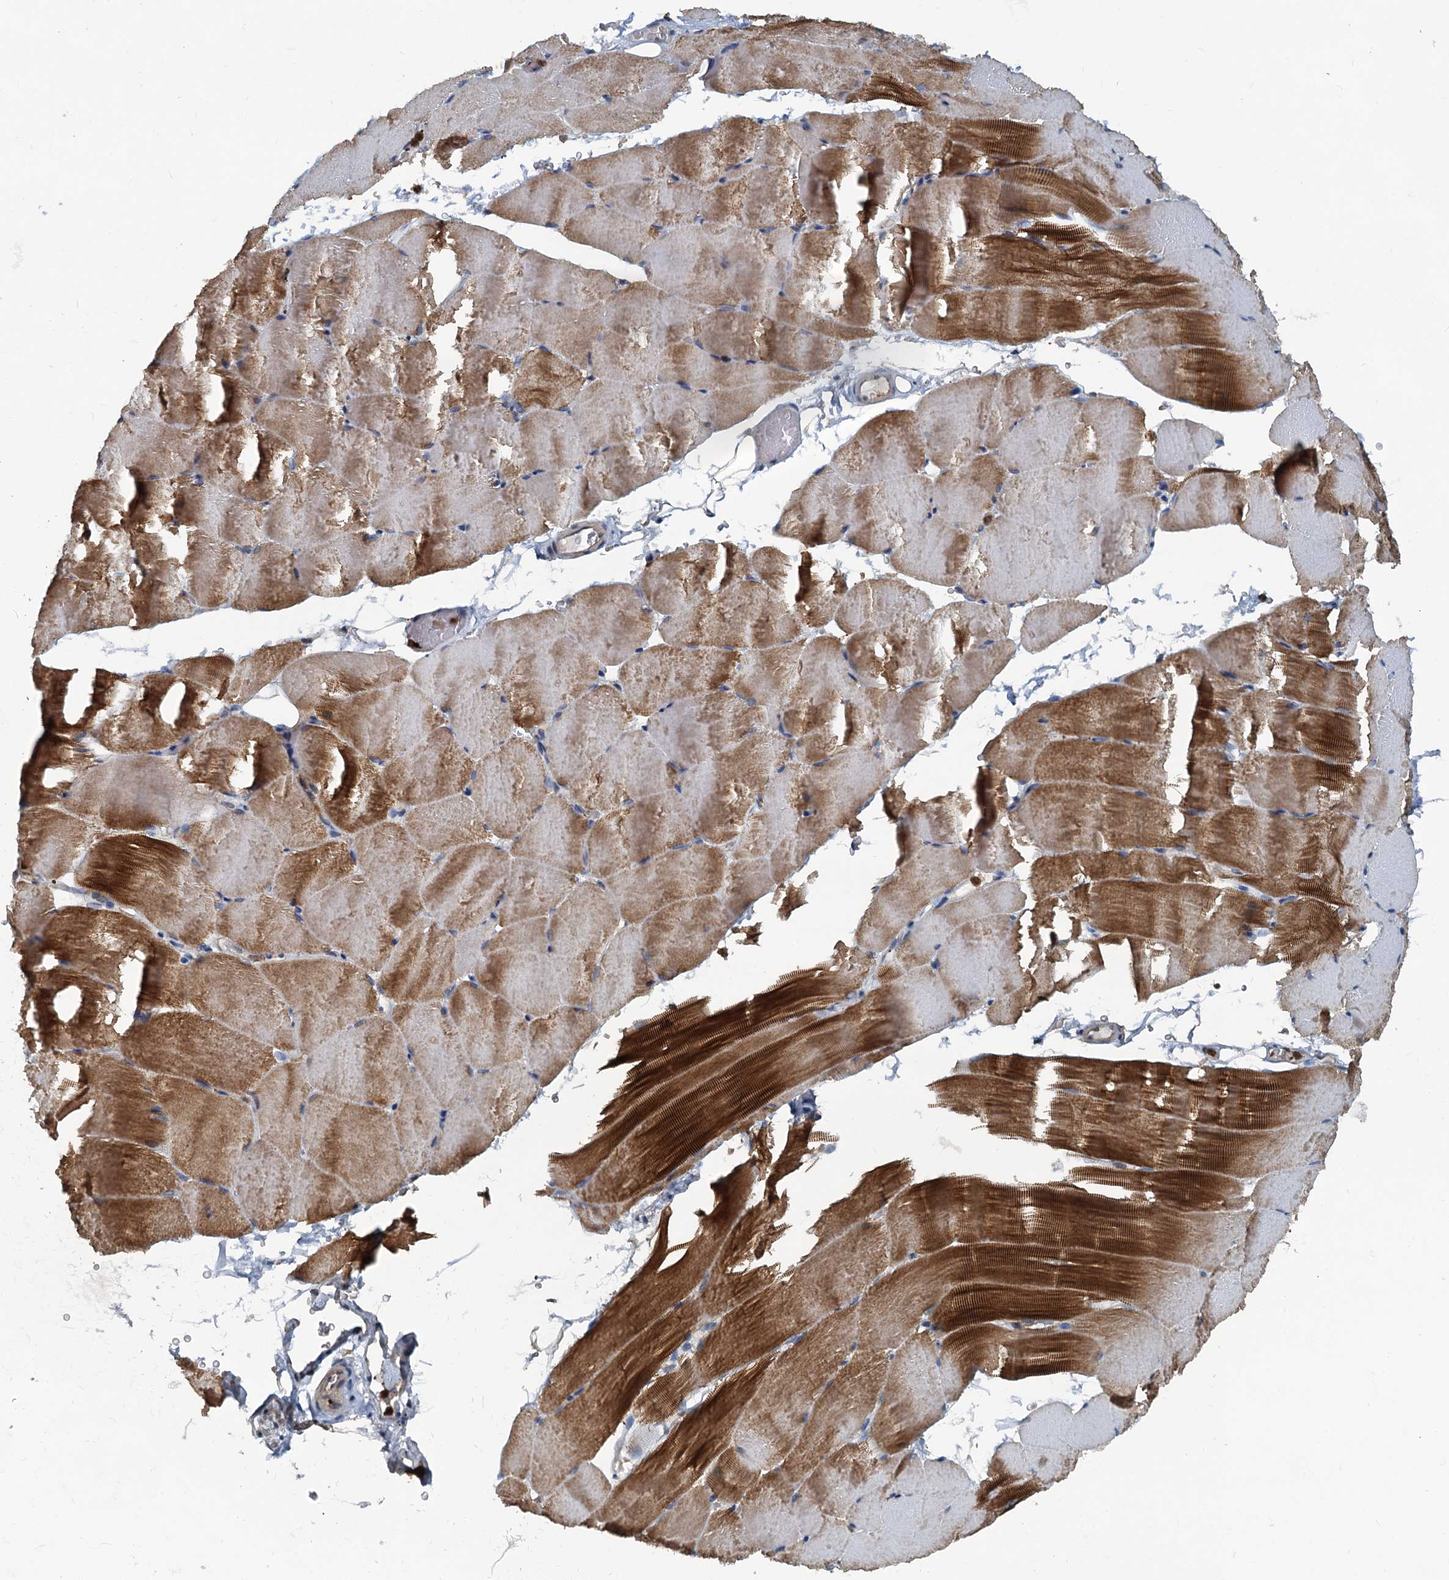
{"staining": {"intensity": "strong", "quantity": "25%-75%", "location": "cytoplasmic/membranous"}, "tissue": "skeletal muscle", "cell_type": "Myocytes", "image_type": "normal", "snomed": [{"axis": "morphology", "description": "Normal tissue, NOS"}, {"axis": "topography", "description": "Skeletal muscle"}, {"axis": "topography", "description": "Parathyroid gland"}], "caption": "Protein expression analysis of unremarkable skeletal muscle exhibits strong cytoplasmic/membranous staining in about 25%-75% of myocytes.", "gene": "GCLM", "patient": {"sex": "female", "age": 37}}